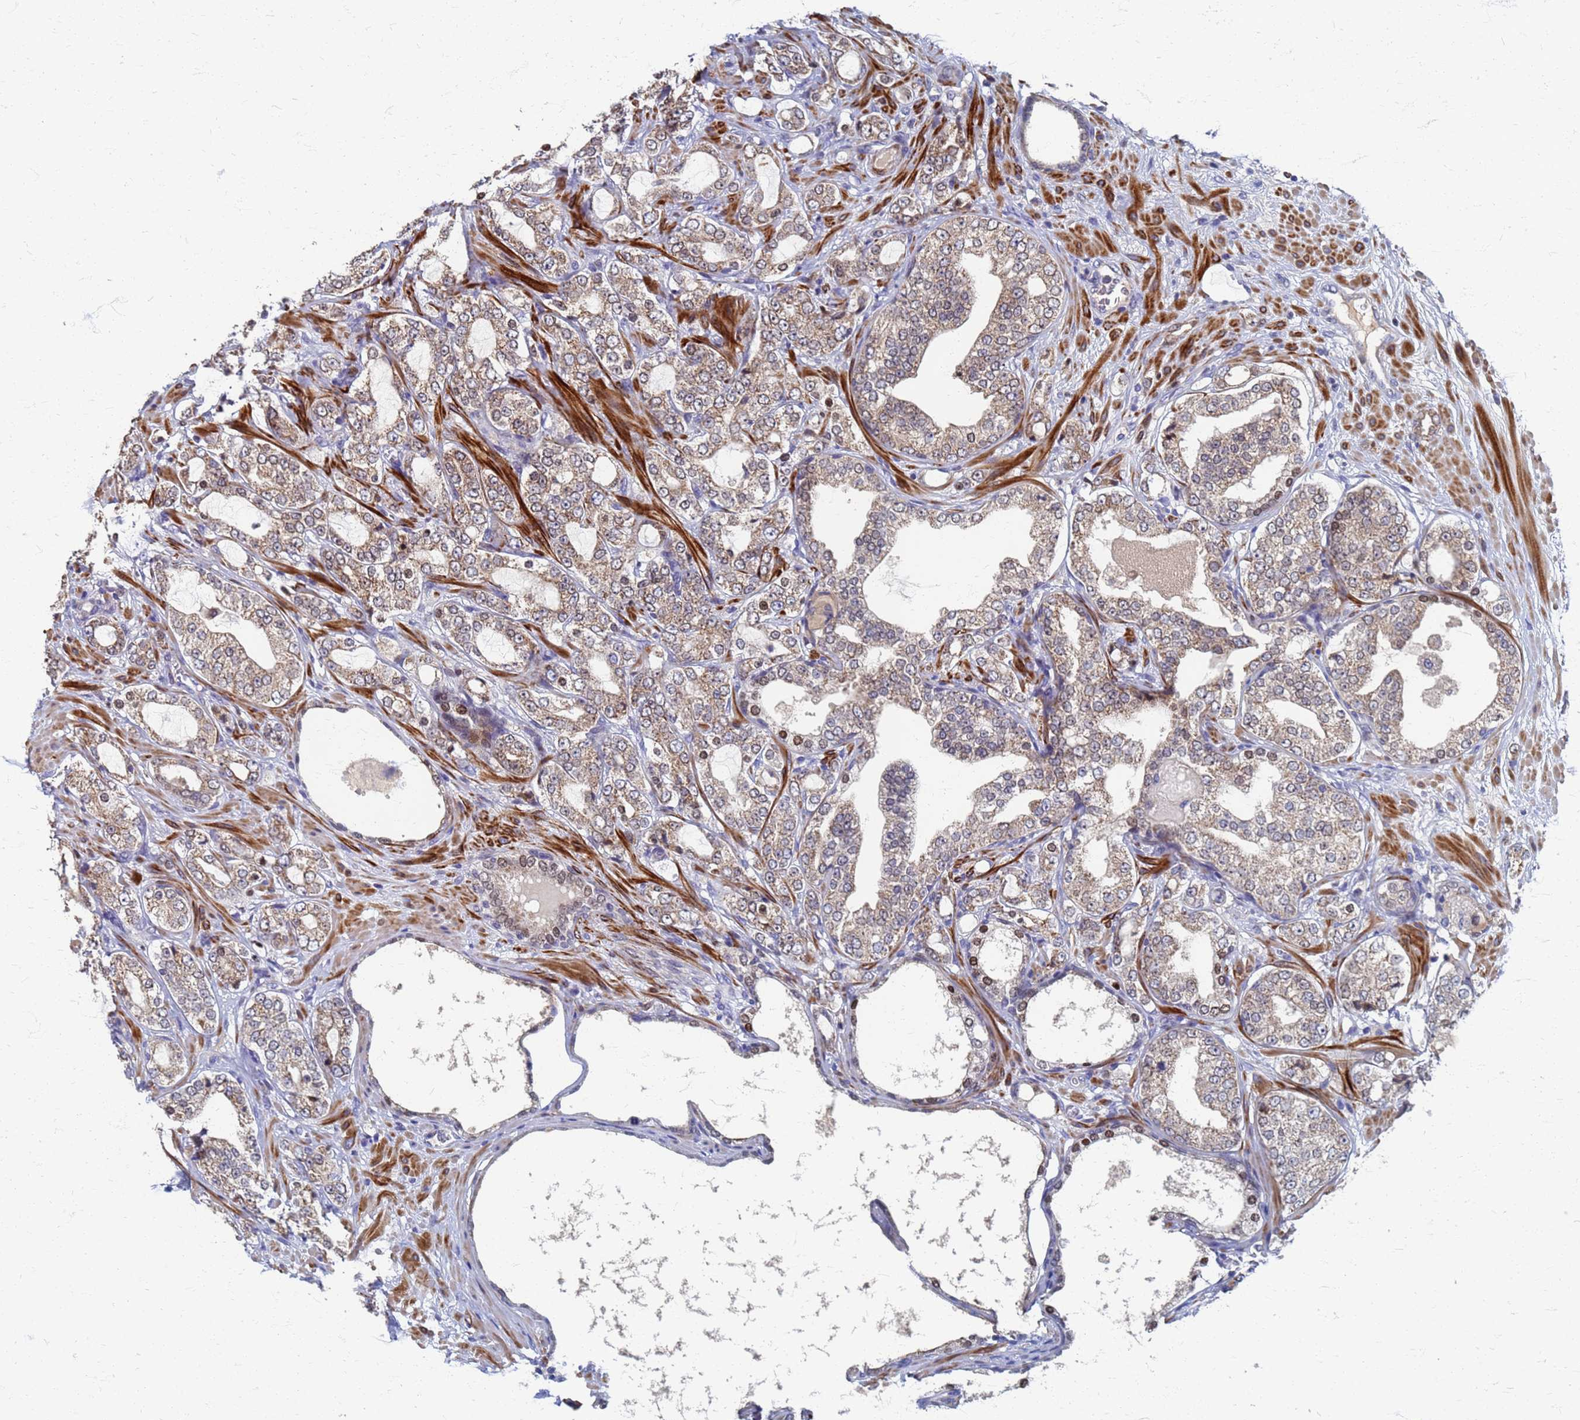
{"staining": {"intensity": "weak", "quantity": ">75%", "location": "cytoplasmic/membranous"}, "tissue": "prostate cancer", "cell_type": "Tumor cells", "image_type": "cancer", "snomed": [{"axis": "morphology", "description": "Adenocarcinoma, High grade"}, {"axis": "topography", "description": "Prostate"}], "caption": "A high-resolution micrograph shows immunohistochemistry staining of high-grade adenocarcinoma (prostate), which reveals weak cytoplasmic/membranous staining in approximately >75% of tumor cells.", "gene": "ATPAF1", "patient": {"sex": "male", "age": 64}}